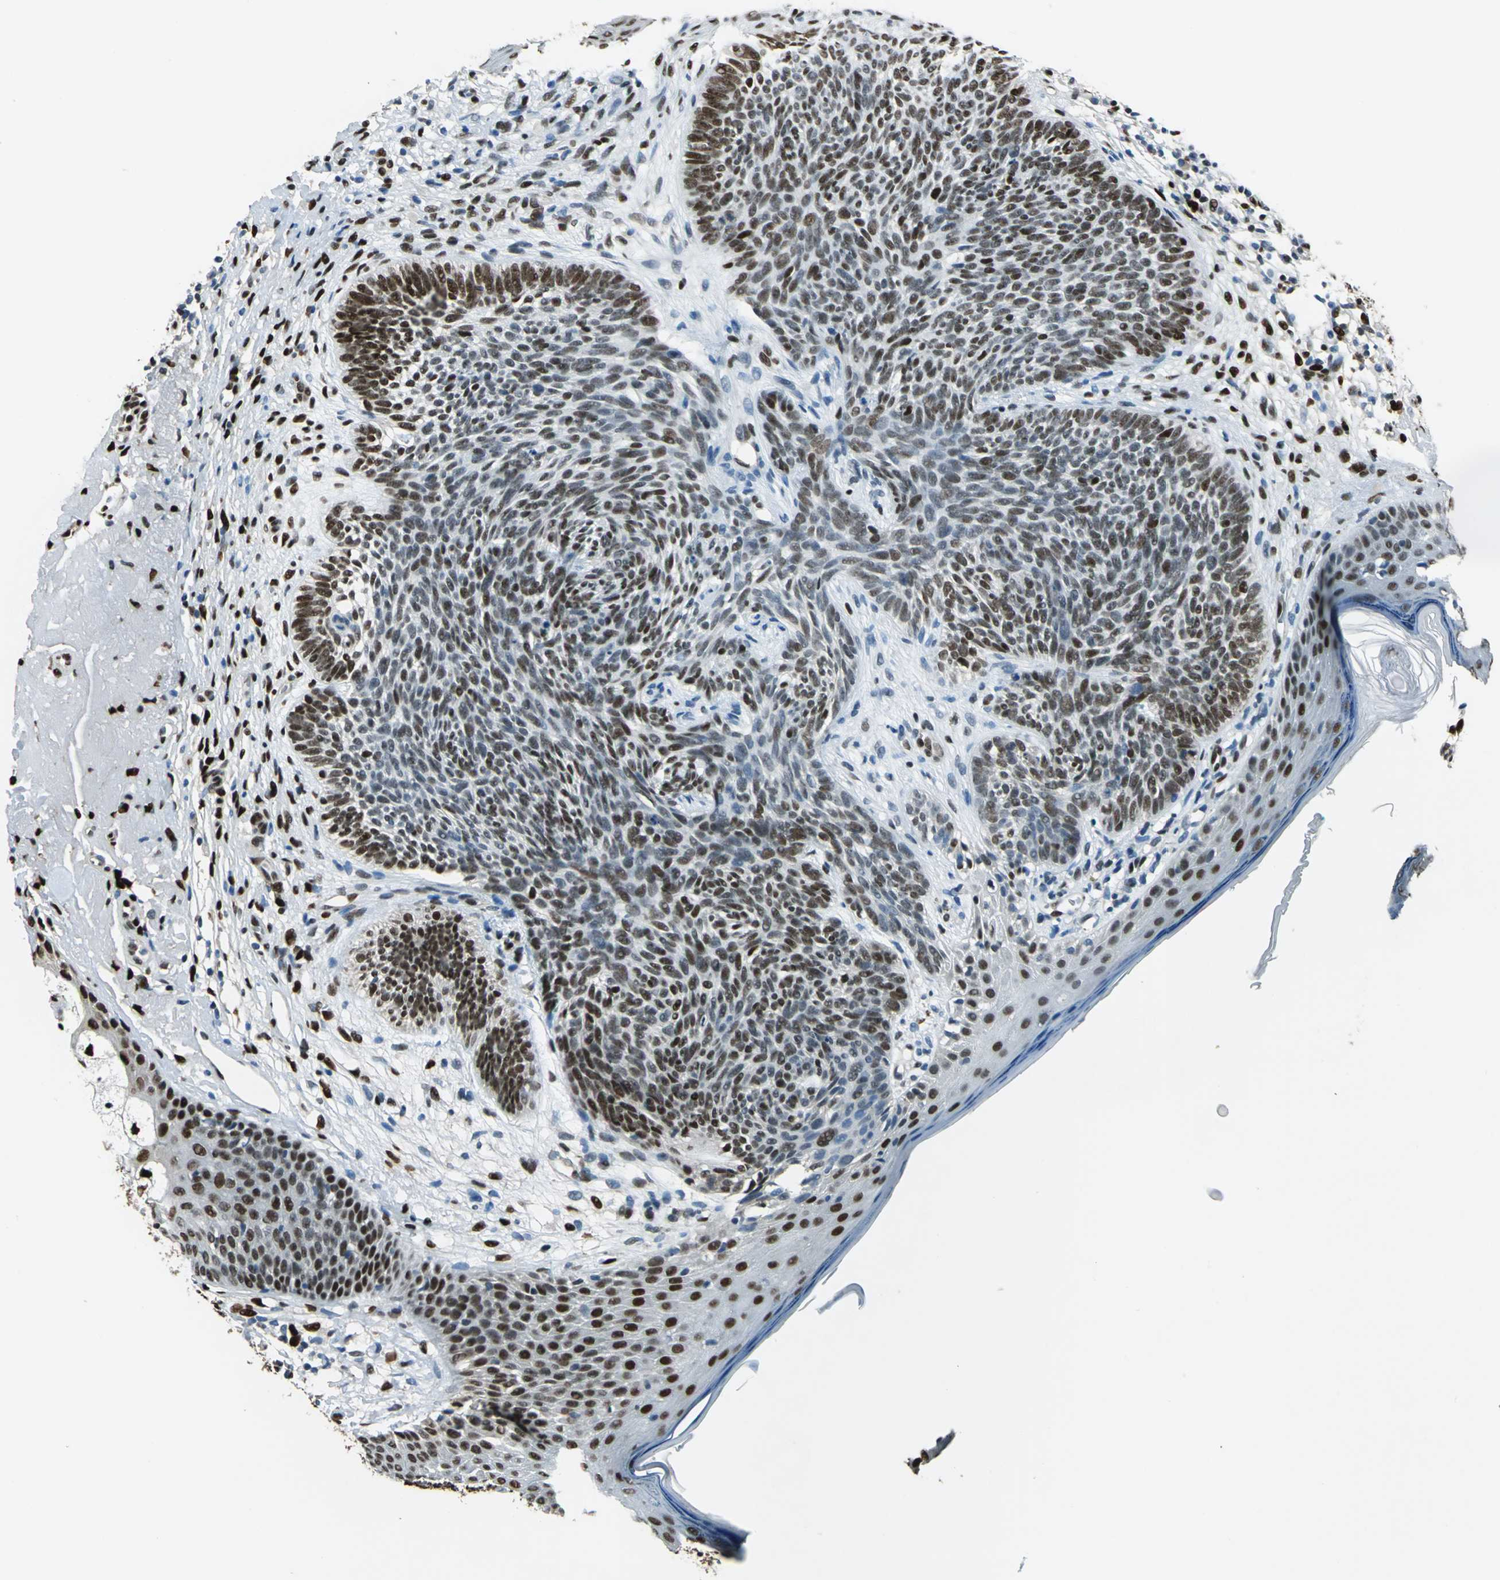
{"staining": {"intensity": "moderate", "quantity": "25%-75%", "location": "nuclear"}, "tissue": "skin cancer", "cell_type": "Tumor cells", "image_type": "cancer", "snomed": [{"axis": "morphology", "description": "Basal cell carcinoma"}, {"axis": "topography", "description": "Skin"}], "caption": "Skin basal cell carcinoma stained with immunohistochemistry (IHC) demonstrates moderate nuclear staining in about 25%-75% of tumor cells.", "gene": "NFIA", "patient": {"sex": "male", "age": 74}}